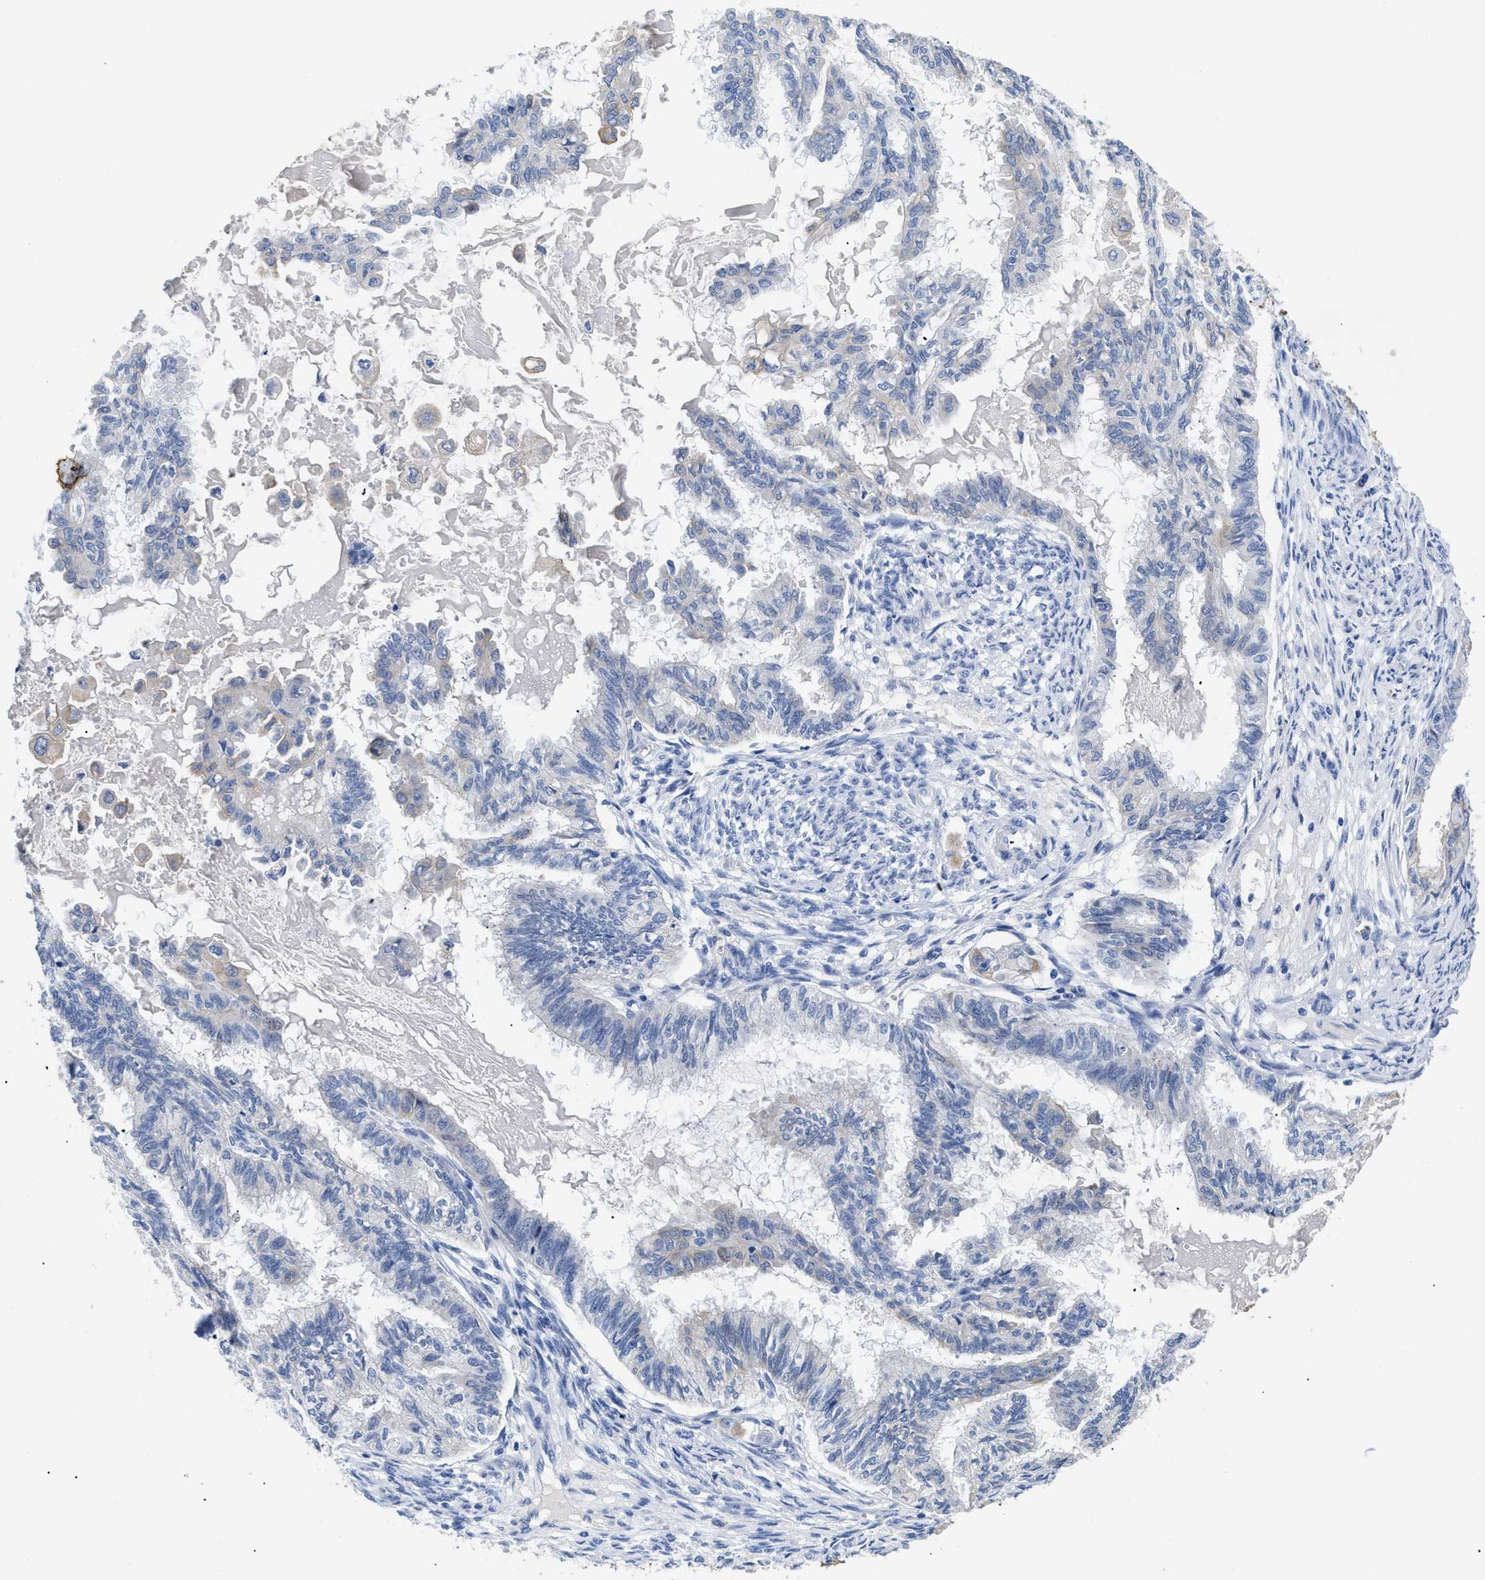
{"staining": {"intensity": "negative", "quantity": "none", "location": "none"}, "tissue": "cervical cancer", "cell_type": "Tumor cells", "image_type": "cancer", "snomed": [{"axis": "morphology", "description": "Normal tissue, NOS"}, {"axis": "morphology", "description": "Adenocarcinoma, NOS"}, {"axis": "topography", "description": "Cervix"}, {"axis": "topography", "description": "Endometrium"}], "caption": "Cervical cancer (adenocarcinoma) was stained to show a protein in brown. There is no significant positivity in tumor cells.", "gene": "TMEM68", "patient": {"sex": "female", "age": 86}}